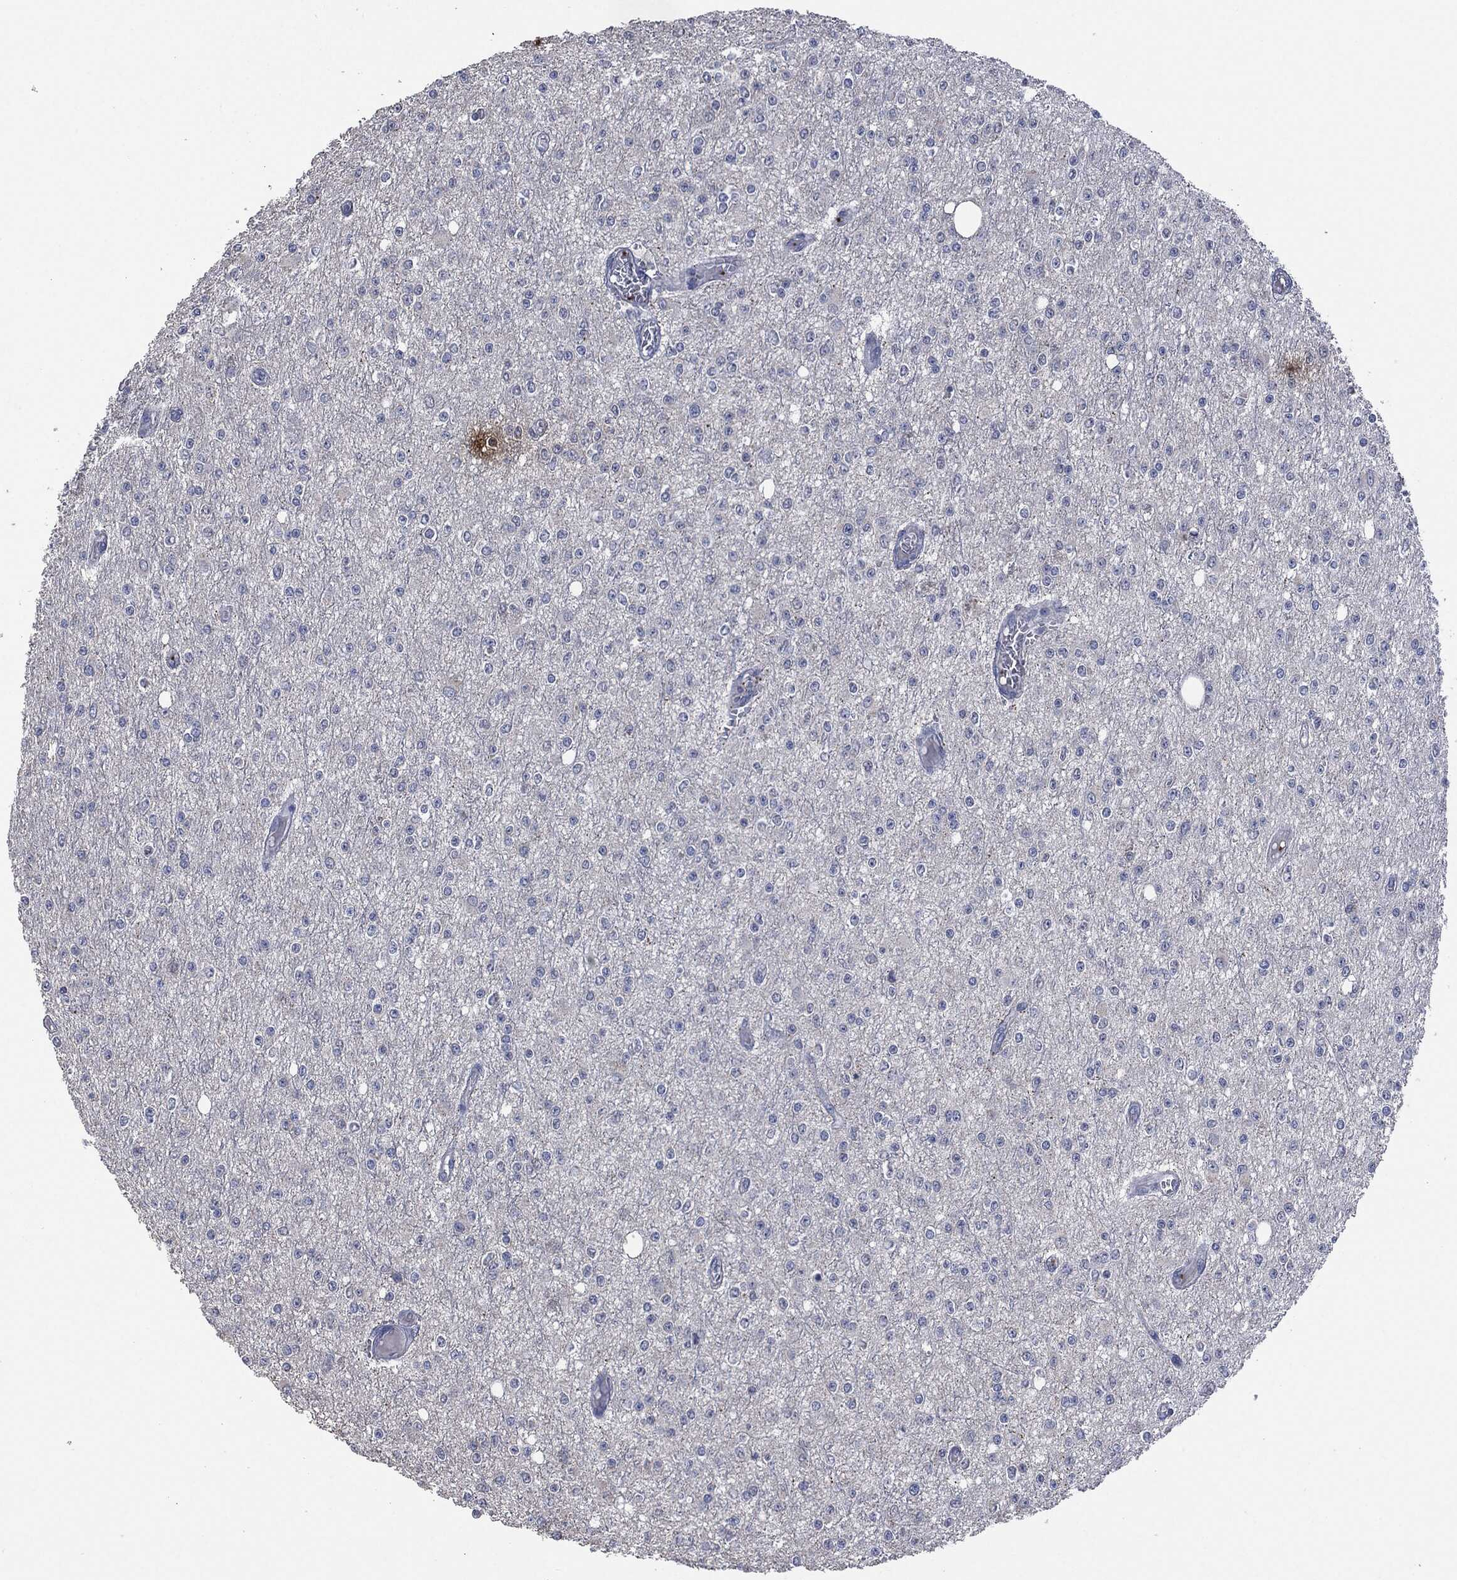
{"staining": {"intensity": "negative", "quantity": "none", "location": "none"}, "tissue": "glioma", "cell_type": "Tumor cells", "image_type": "cancer", "snomed": [{"axis": "morphology", "description": "Glioma, malignant, Low grade"}, {"axis": "topography", "description": "Brain"}], "caption": "Immunohistochemistry (IHC) micrograph of neoplastic tissue: malignant low-grade glioma stained with DAB (3,3'-diaminobenzidine) displays no significant protein expression in tumor cells.", "gene": "CD33", "patient": {"sex": "female", "age": 45}}